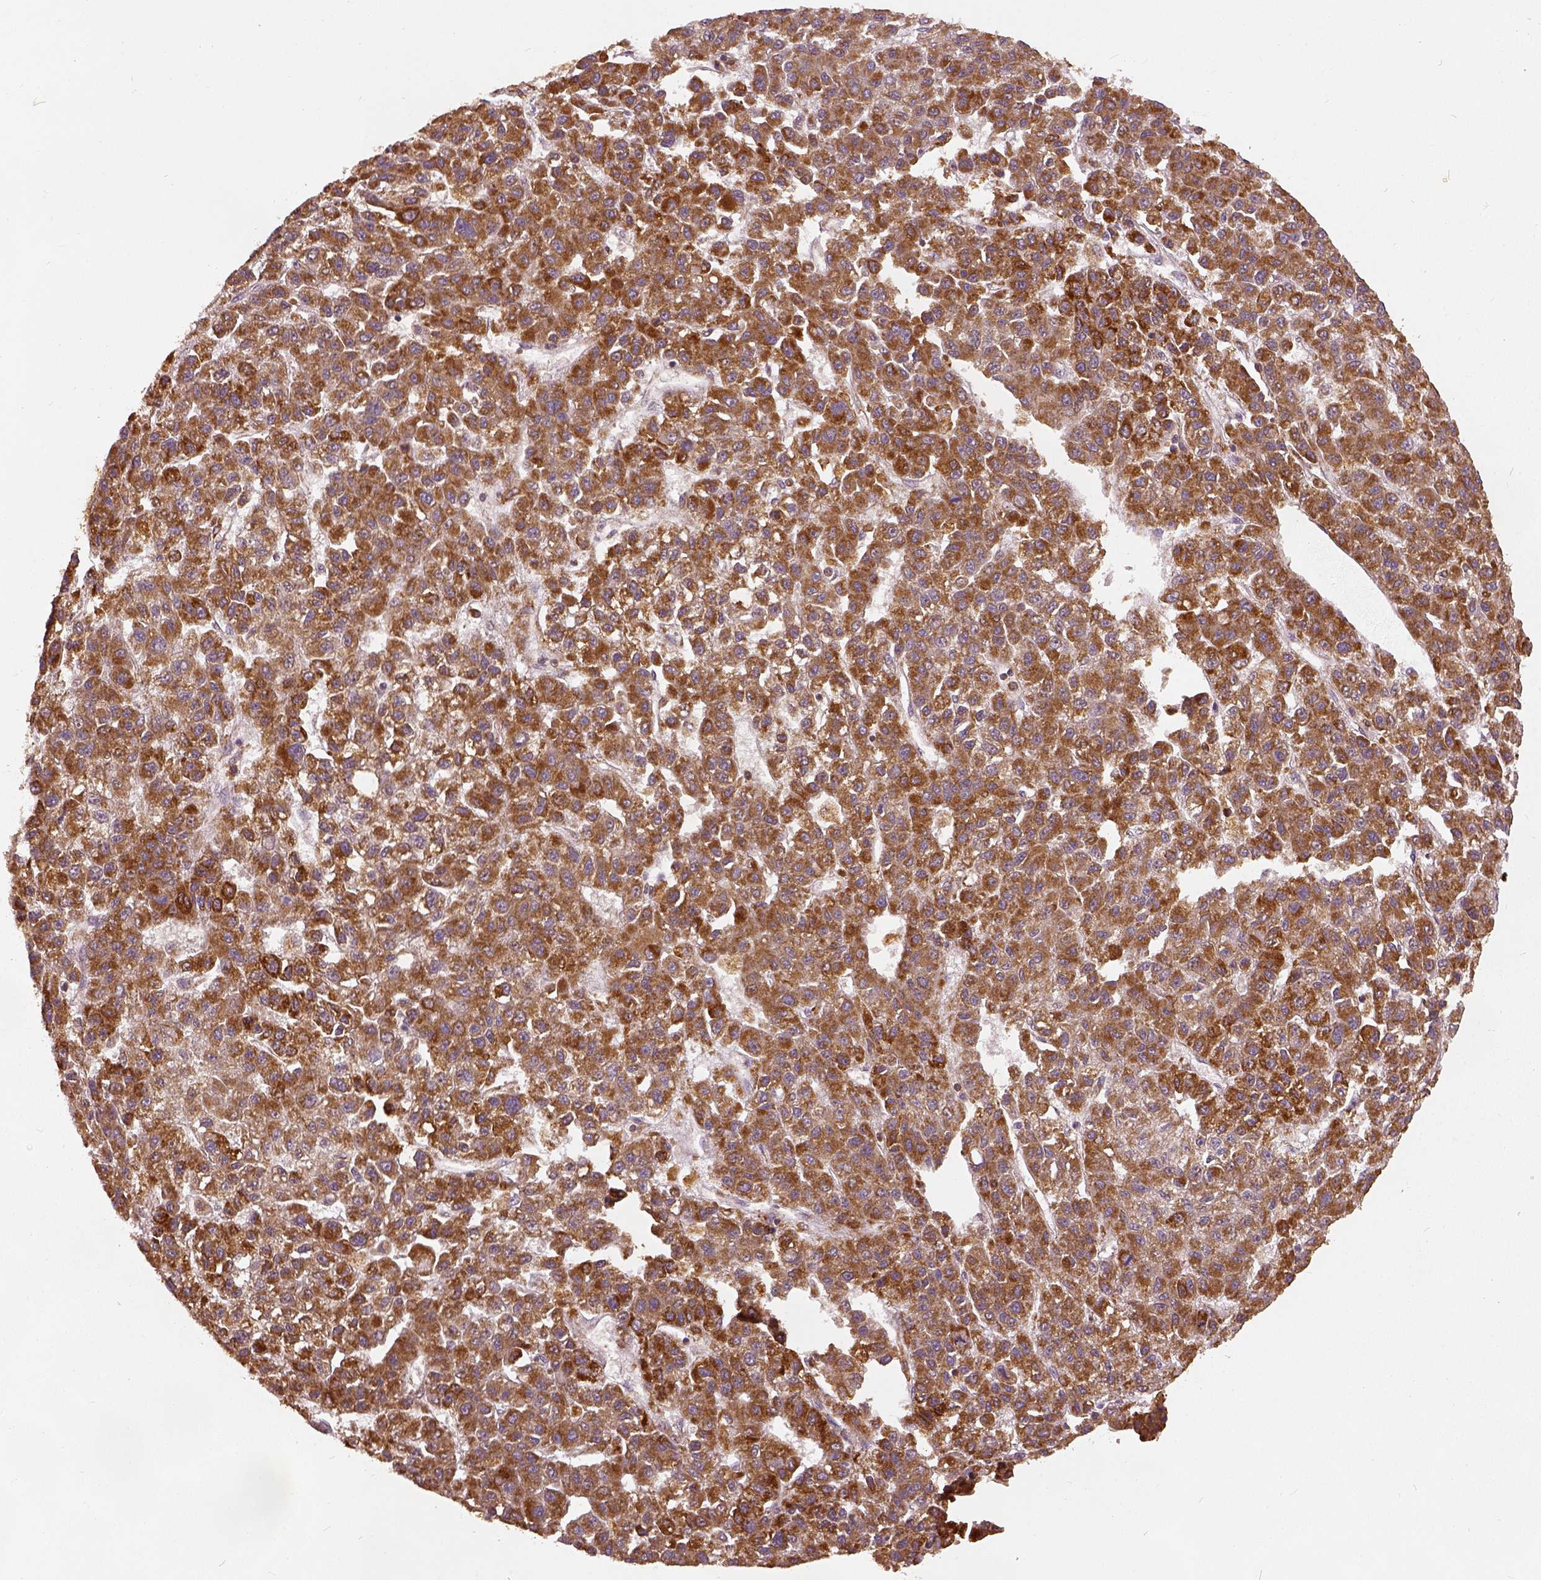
{"staining": {"intensity": "moderate", "quantity": ">75%", "location": "cytoplasmic/membranous"}, "tissue": "liver cancer", "cell_type": "Tumor cells", "image_type": "cancer", "snomed": [{"axis": "morphology", "description": "Carcinoma, Hepatocellular, NOS"}, {"axis": "topography", "description": "Liver"}], "caption": "This is an image of immunohistochemistry staining of hepatocellular carcinoma (liver), which shows moderate expression in the cytoplasmic/membranous of tumor cells.", "gene": "PGAM5", "patient": {"sex": "male", "age": 70}}